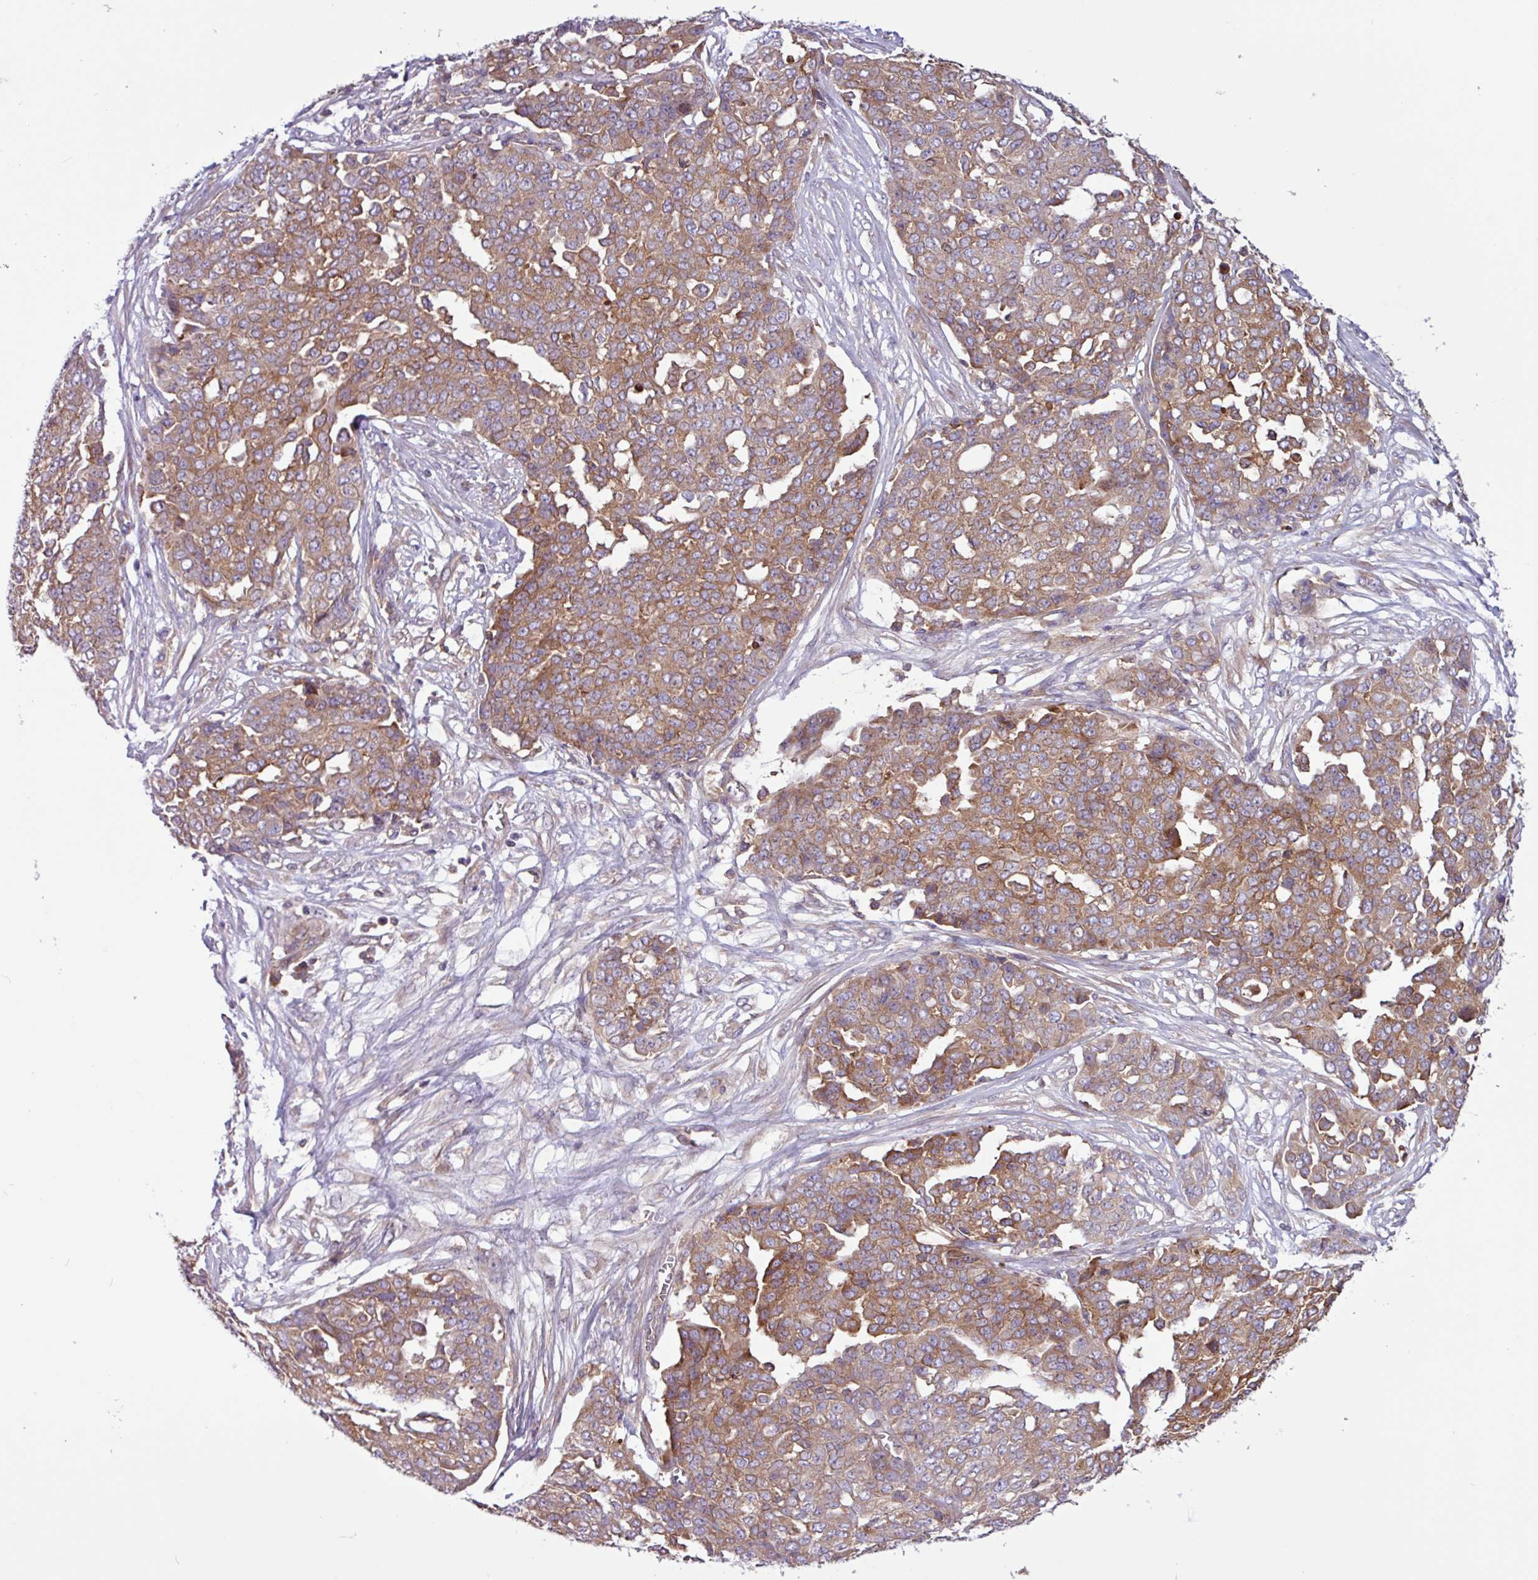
{"staining": {"intensity": "moderate", "quantity": ">75%", "location": "cytoplasmic/membranous"}, "tissue": "ovarian cancer", "cell_type": "Tumor cells", "image_type": "cancer", "snomed": [{"axis": "morphology", "description": "Cystadenocarcinoma, serous, NOS"}, {"axis": "topography", "description": "Soft tissue"}, {"axis": "topography", "description": "Ovary"}], "caption": "DAB (3,3'-diaminobenzidine) immunohistochemical staining of human ovarian cancer shows moderate cytoplasmic/membranous protein positivity in approximately >75% of tumor cells. The staining is performed using DAB brown chromogen to label protein expression. The nuclei are counter-stained blue using hematoxylin.", "gene": "ACTR3", "patient": {"sex": "female", "age": 57}}